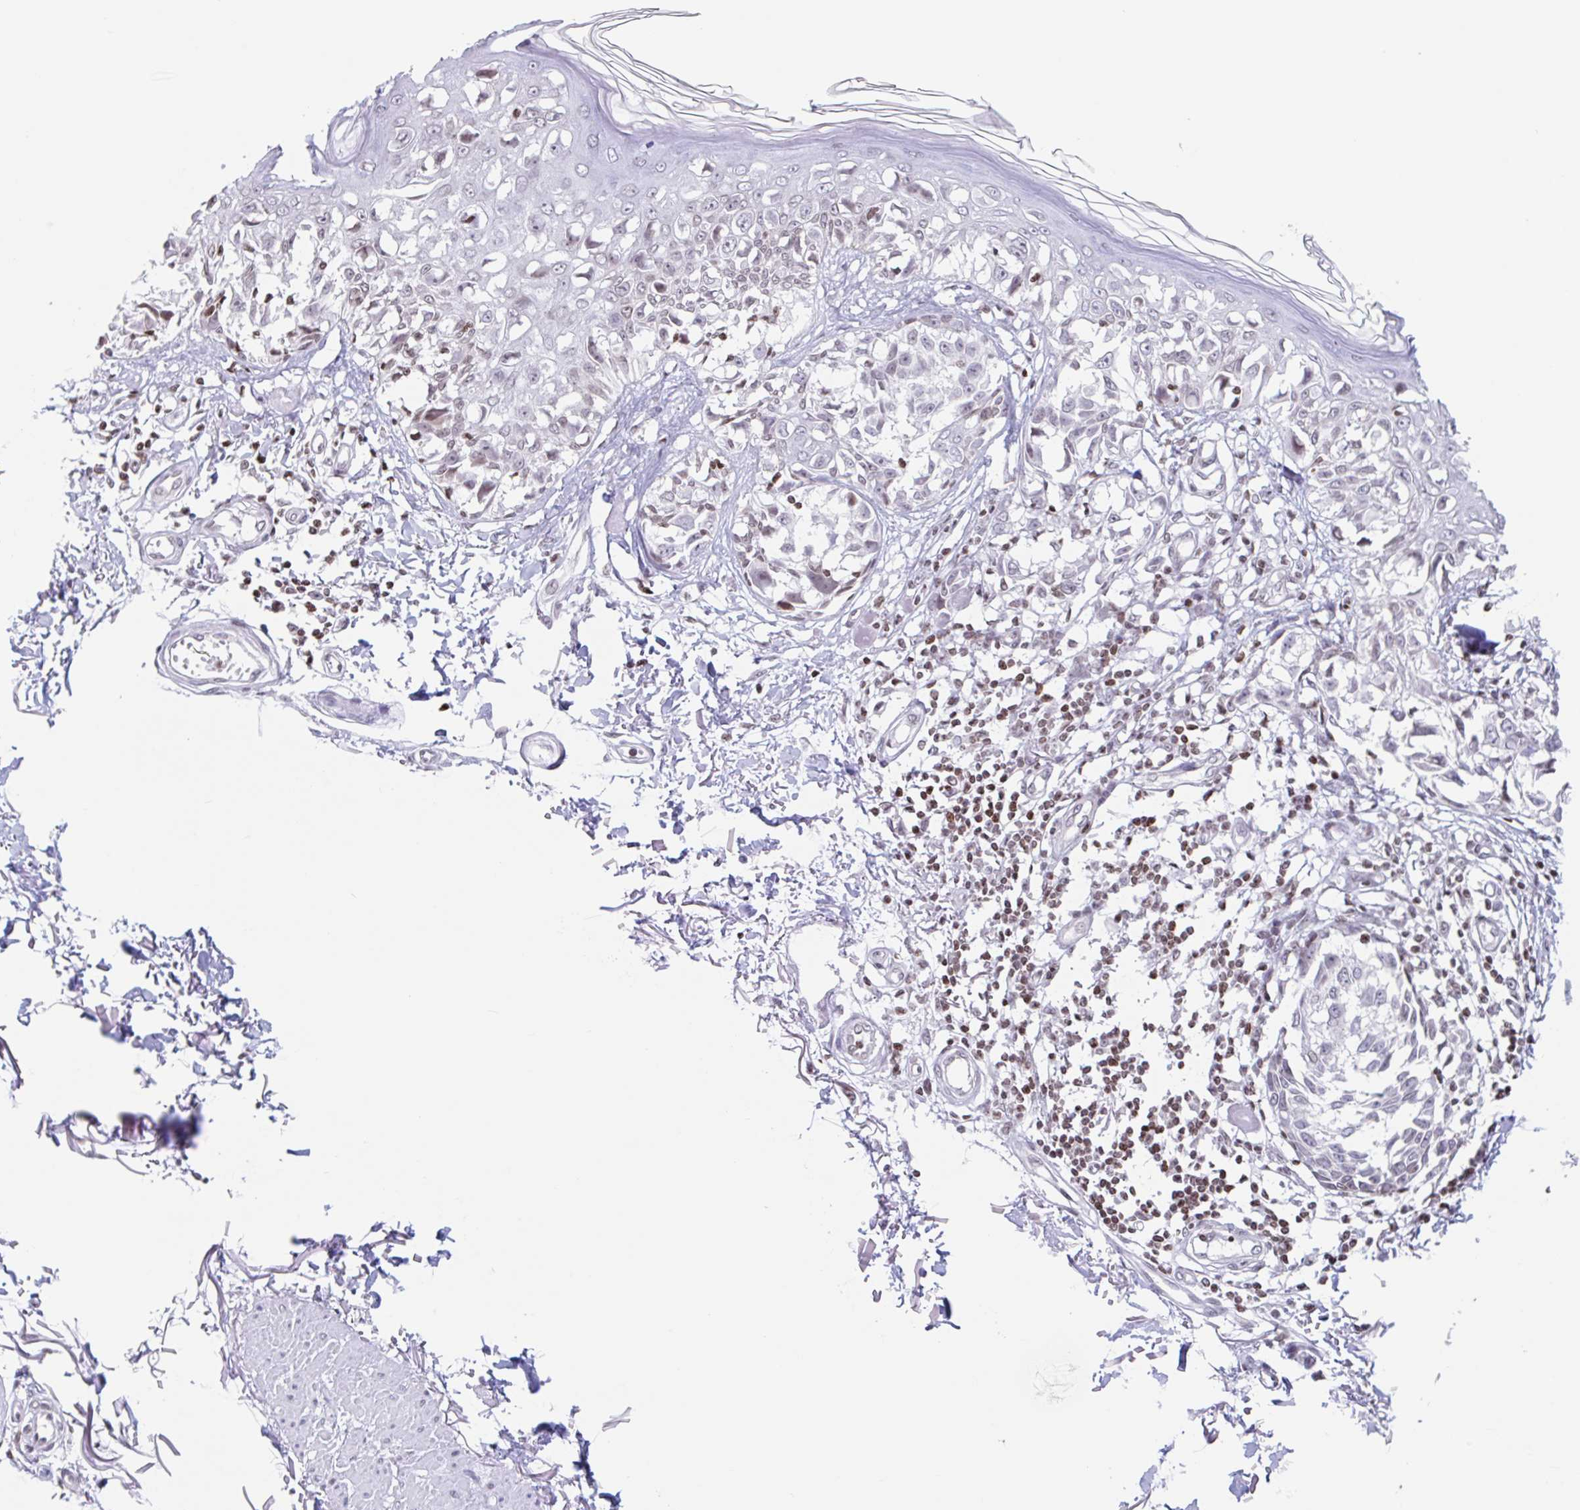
{"staining": {"intensity": "weak", "quantity": "<25%", "location": "nuclear"}, "tissue": "melanoma", "cell_type": "Tumor cells", "image_type": "cancer", "snomed": [{"axis": "morphology", "description": "Malignant melanoma, NOS"}, {"axis": "topography", "description": "Skin"}], "caption": "This is a histopathology image of immunohistochemistry (IHC) staining of malignant melanoma, which shows no positivity in tumor cells.", "gene": "NOL6", "patient": {"sex": "male", "age": 73}}